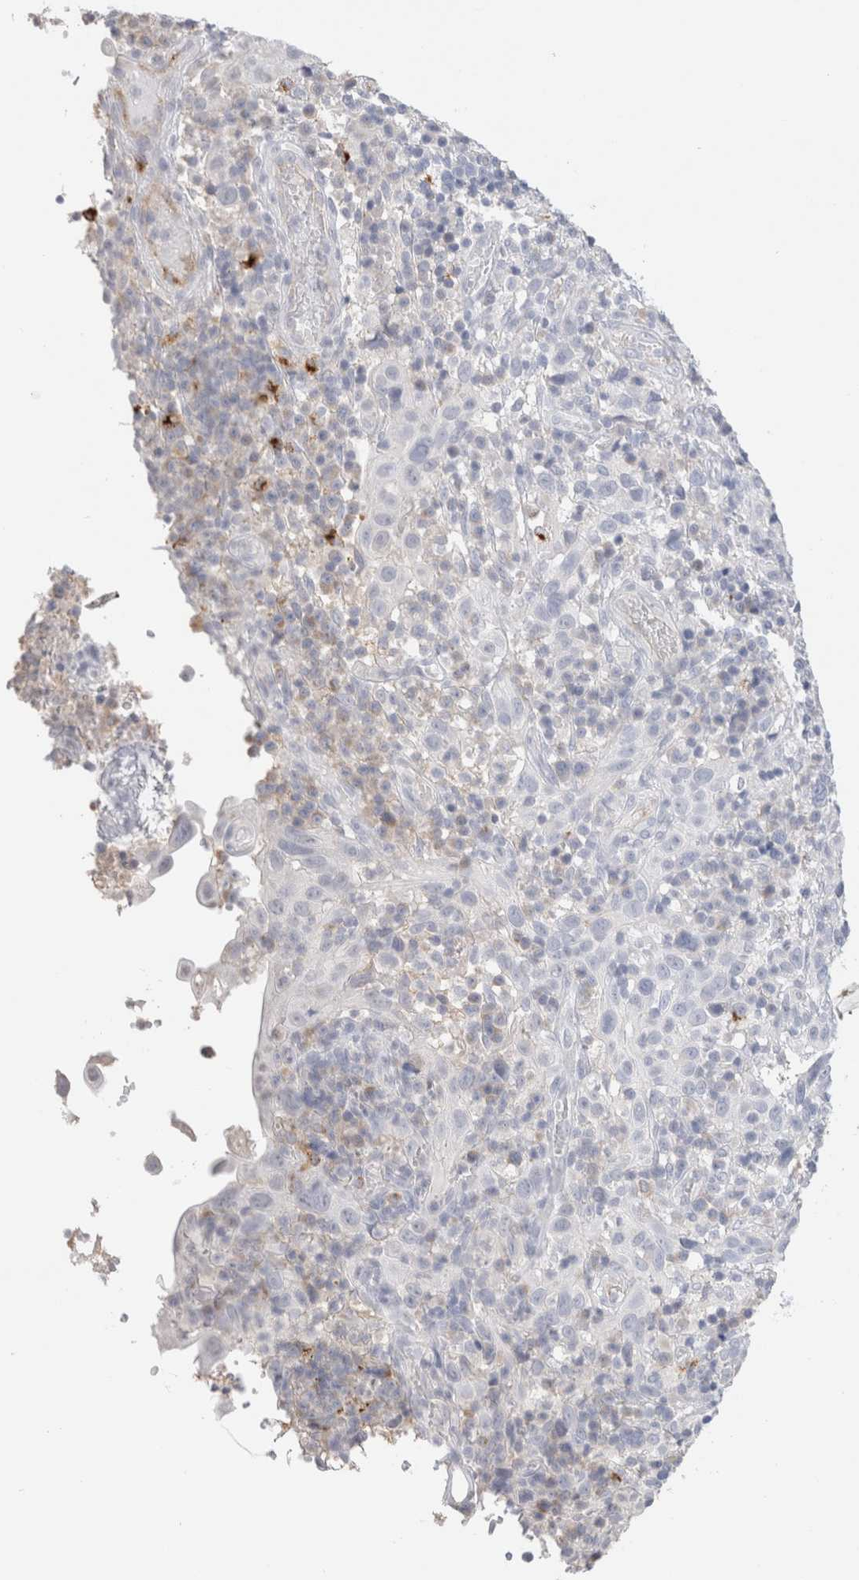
{"staining": {"intensity": "negative", "quantity": "none", "location": "none"}, "tissue": "cervical cancer", "cell_type": "Tumor cells", "image_type": "cancer", "snomed": [{"axis": "morphology", "description": "Squamous cell carcinoma, NOS"}, {"axis": "topography", "description": "Cervix"}], "caption": "The image shows no staining of tumor cells in squamous cell carcinoma (cervical).", "gene": "LAMP3", "patient": {"sex": "female", "age": 46}}